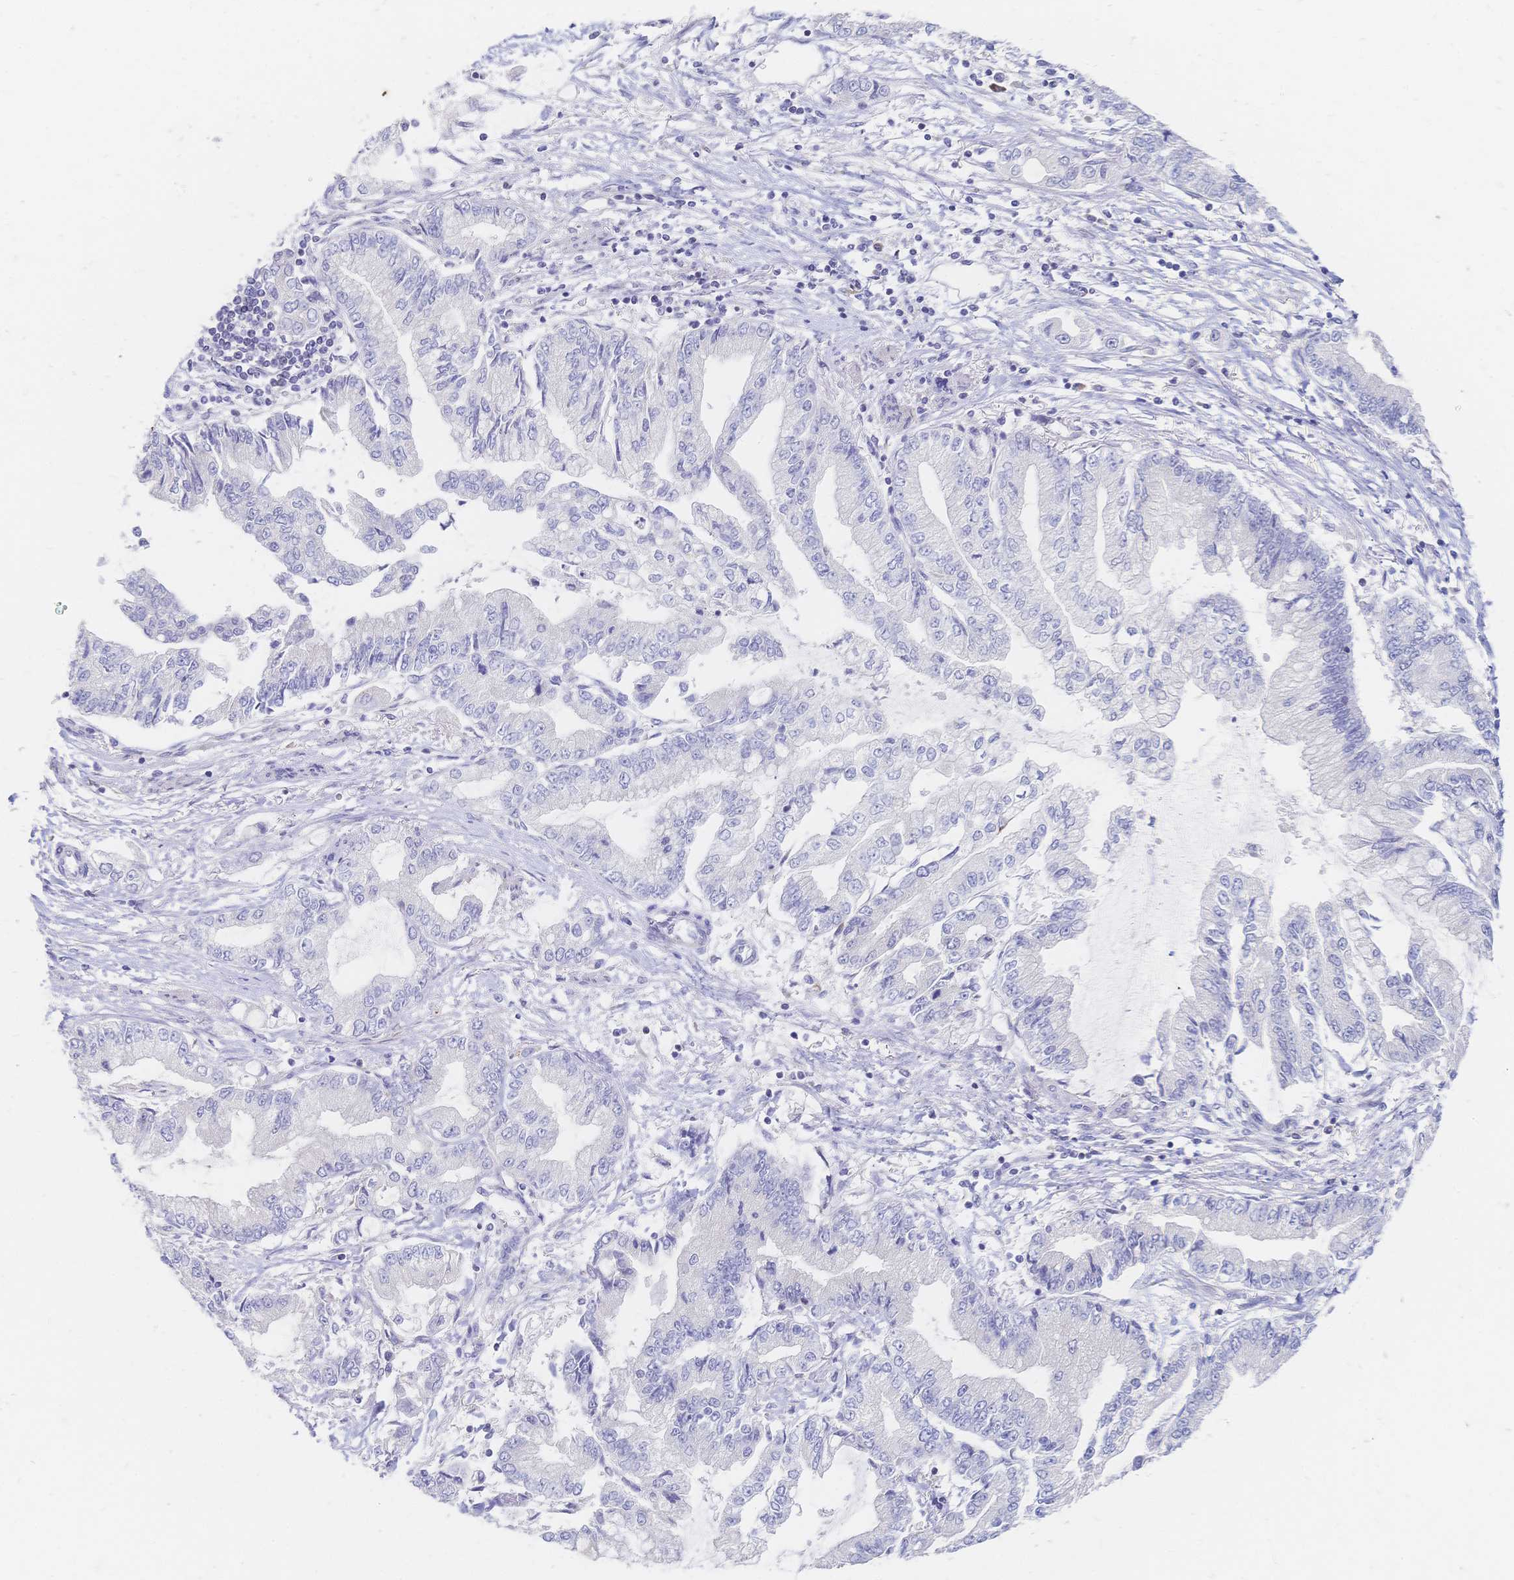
{"staining": {"intensity": "negative", "quantity": "none", "location": "none"}, "tissue": "stomach cancer", "cell_type": "Tumor cells", "image_type": "cancer", "snomed": [{"axis": "morphology", "description": "Adenocarcinoma, NOS"}, {"axis": "topography", "description": "Stomach, upper"}], "caption": "This histopathology image is of stomach adenocarcinoma stained with immunohistochemistry to label a protein in brown with the nuclei are counter-stained blue. There is no positivity in tumor cells.", "gene": "VWC2L", "patient": {"sex": "female", "age": 74}}